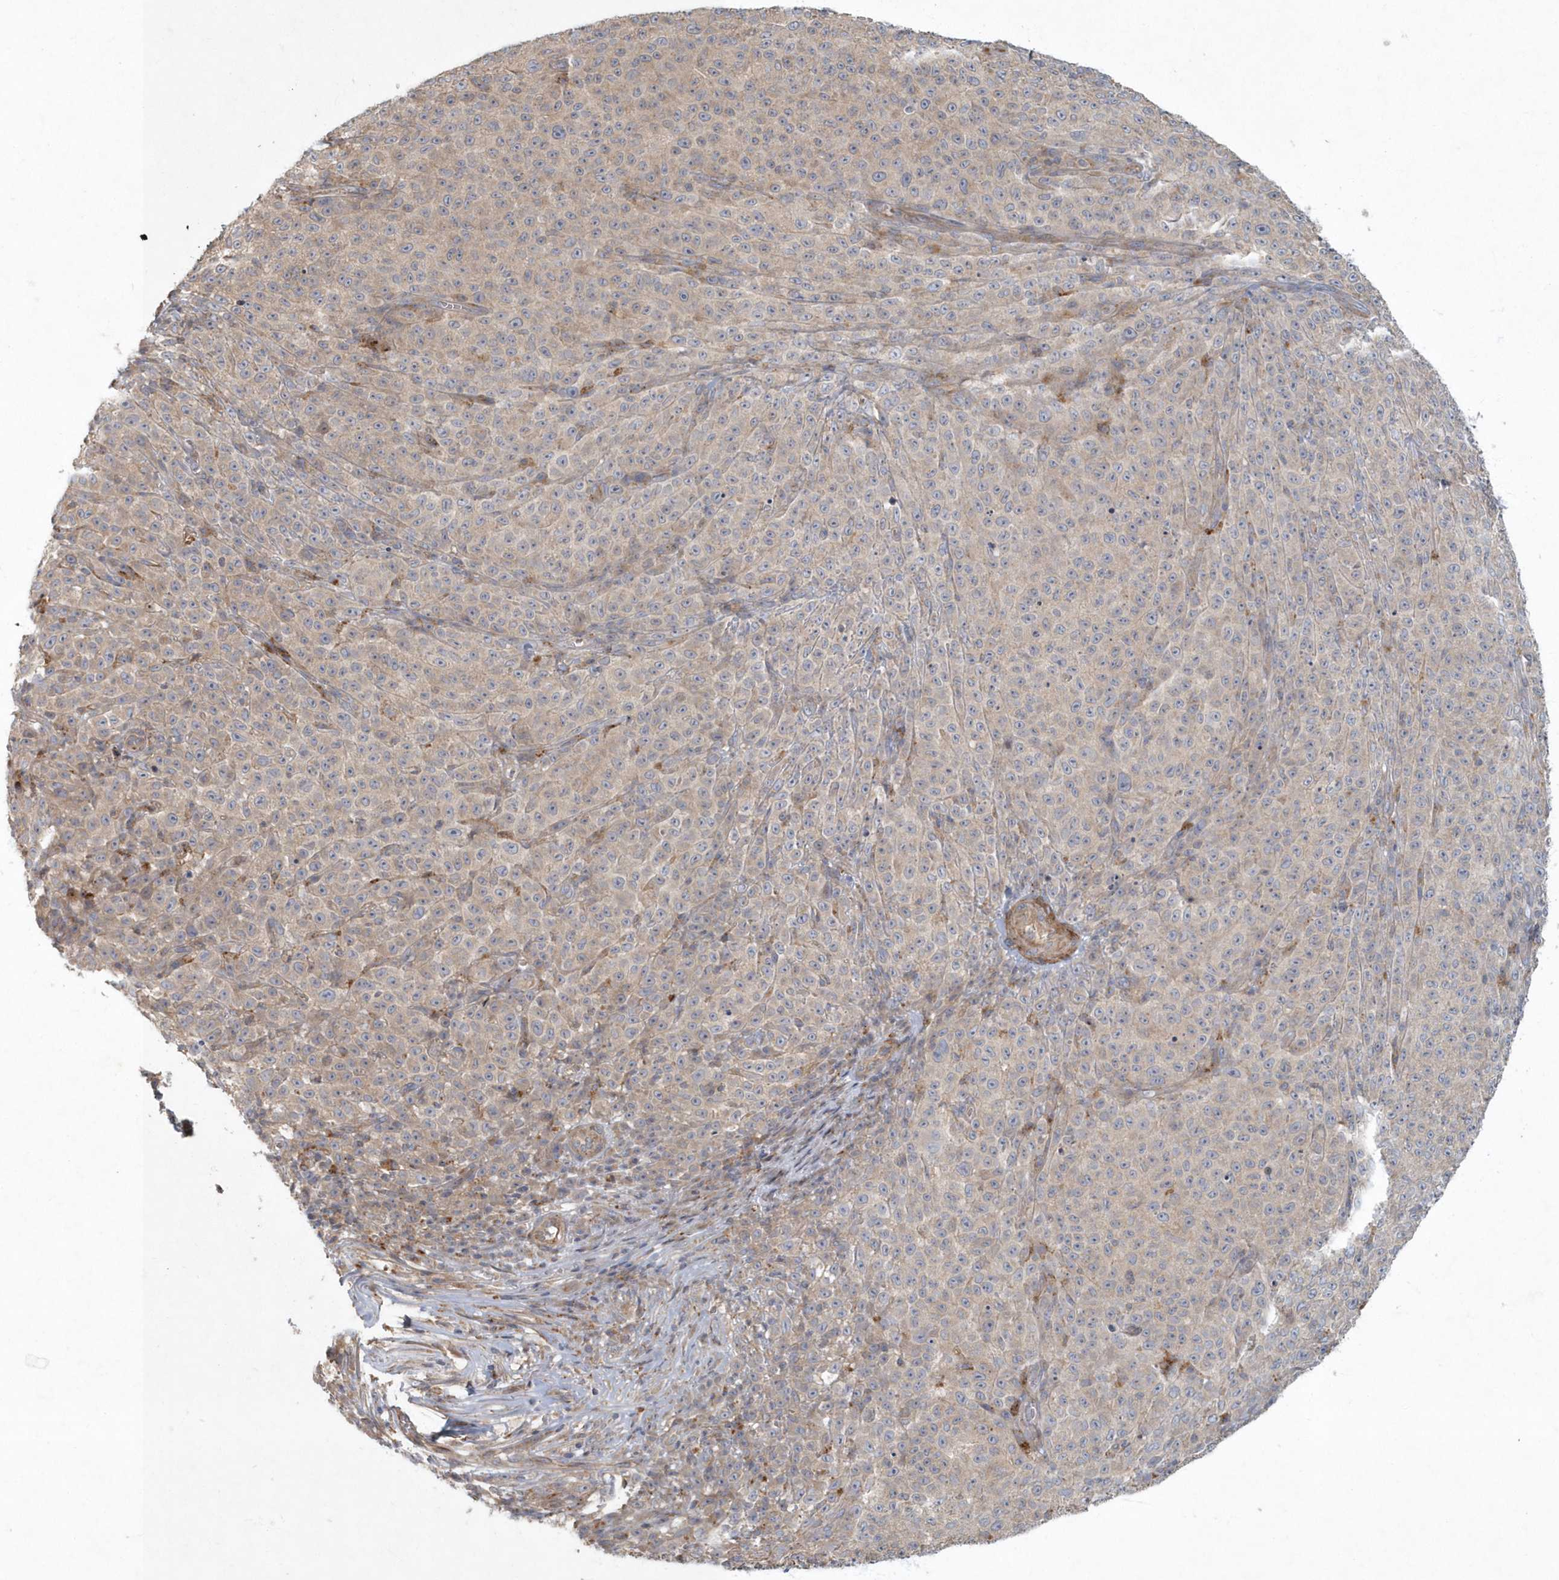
{"staining": {"intensity": "negative", "quantity": "none", "location": "none"}, "tissue": "melanoma", "cell_type": "Tumor cells", "image_type": "cancer", "snomed": [{"axis": "morphology", "description": "Malignant melanoma, NOS"}, {"axis": "topography", "description": "Skin"}], "caption": "The image reveals no significant expression in tumor cells of melanoma.", "gene": "ARHGEF38", "patient": {"sex": "female", "age": 82}}